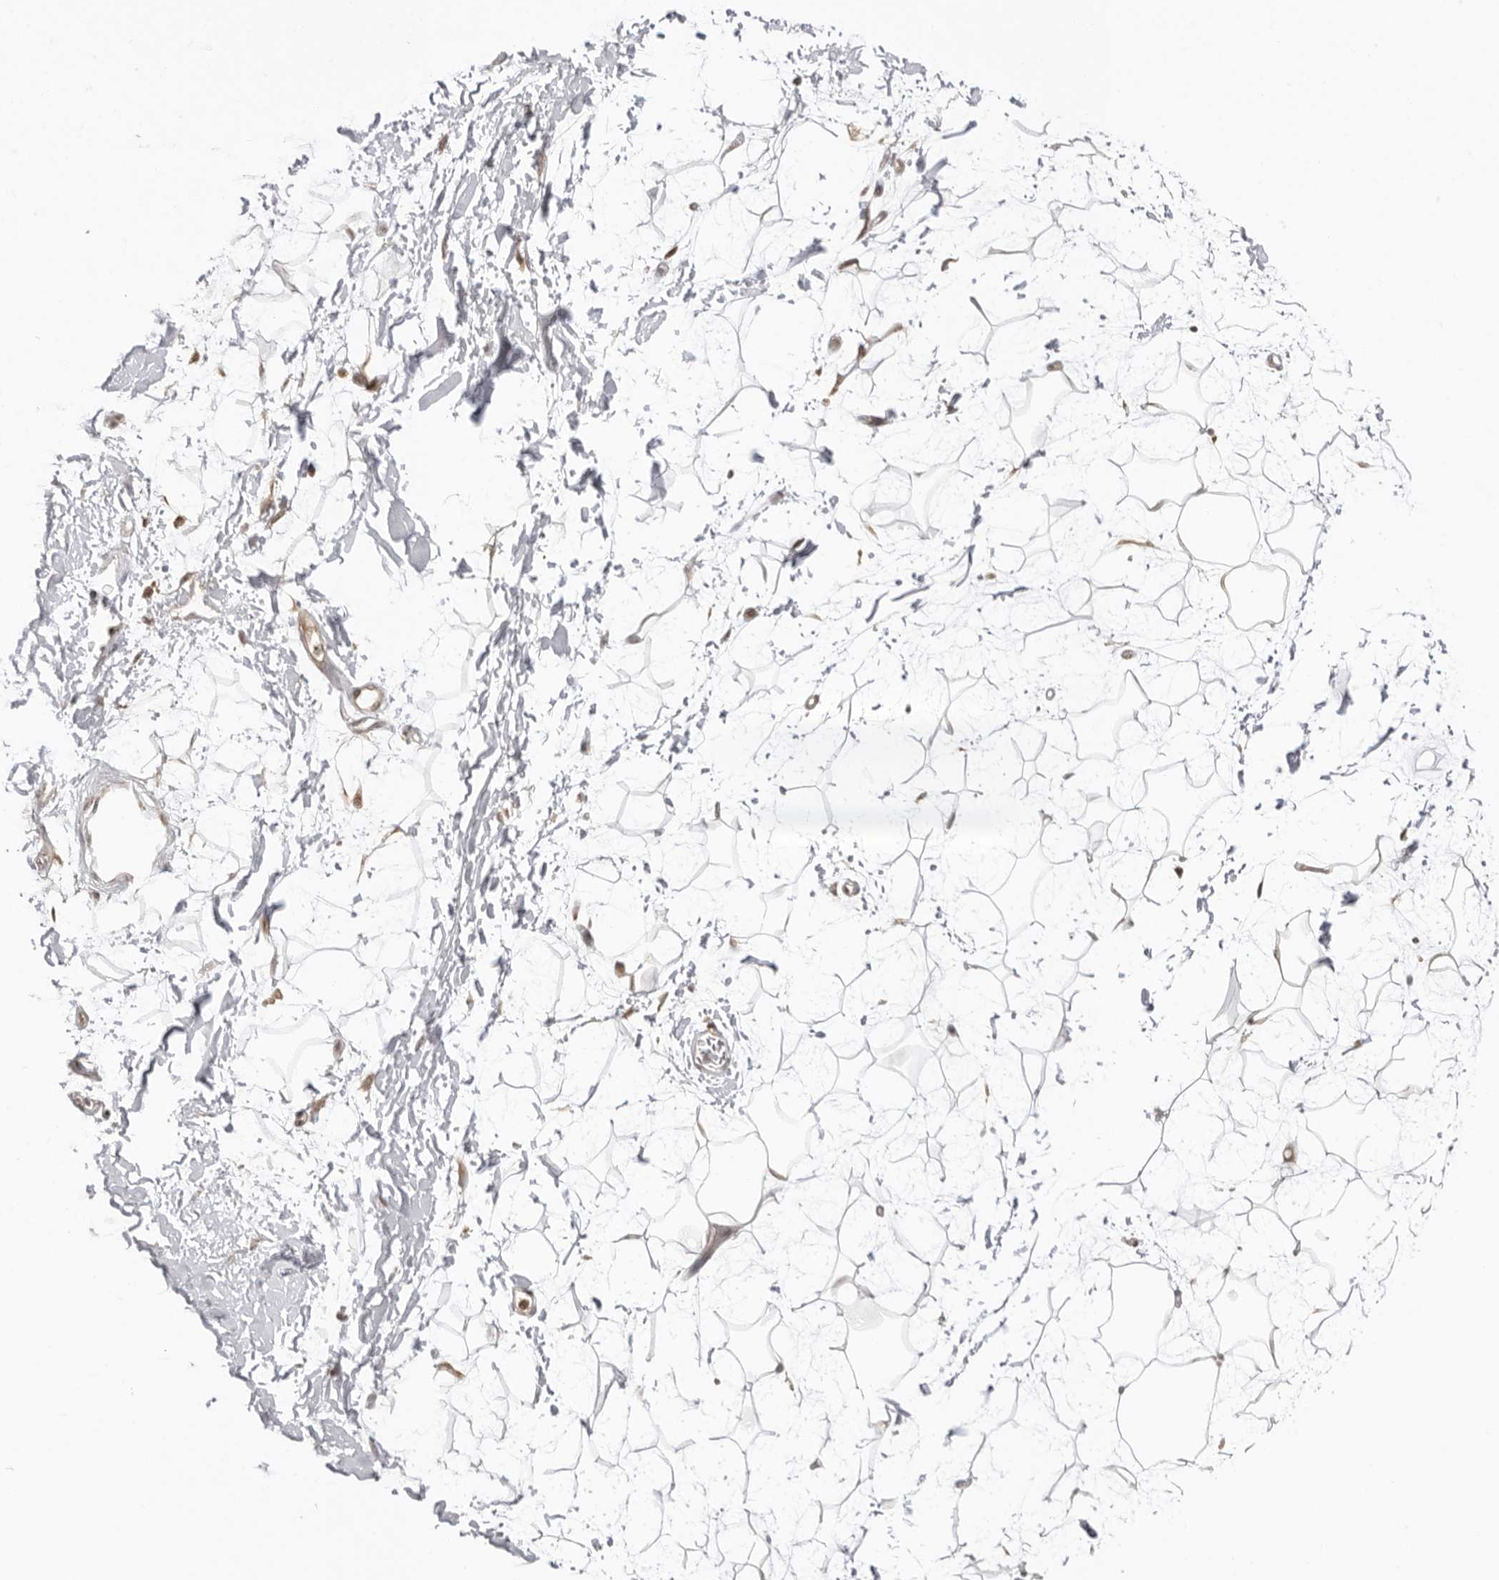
{"staining": {"intensity": "negative", "quantity": "none", "location": "none"}, "tissue": "adipose tissue", "cell_type": "Adipocytes", "image_type": "normal", "snomed": [{"axis": "morphology", "description": "Normal tissue, NOS"}, {"axis": "topography", "description": "Soft tissue"}], "caption": "Immunohistochemistry of benign adipose tissue exhibits no staining in adipocytes.", "gene": "PRRC2C", "patient": {"sex": "male", "age": 72}}